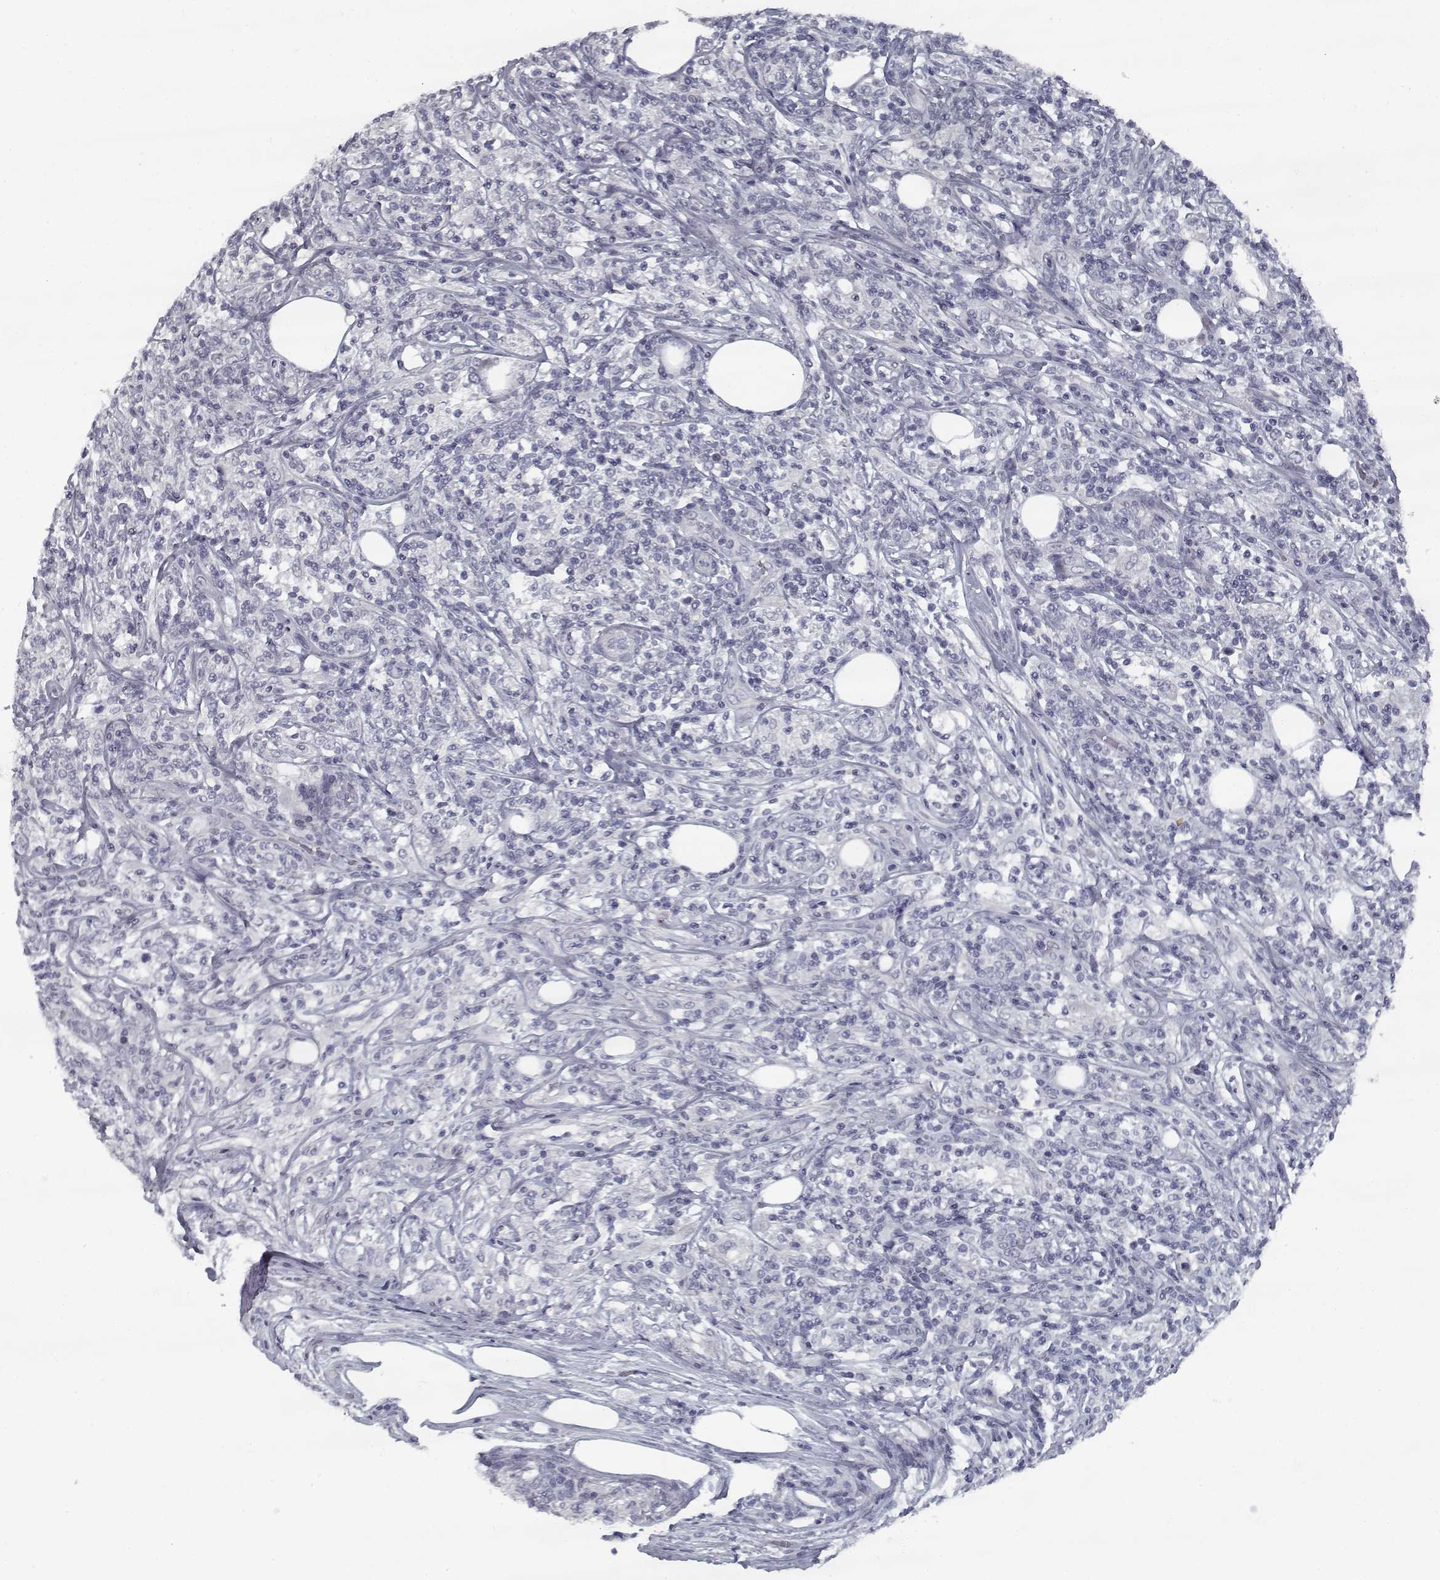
{"staining": {"intensity": "negative", "quantity": "none", "location": "none"}, "tissue": "lymphoma", "cell_type": "Tumor cells", "image_type": "cancer", "snomed": [{"axis": "morphology", "description": "Malignant lymphoma, non-Hodgkin's type, High grade"}, {"axis": "topography", "description": "Lymph node"}], "caption": "Immunohistochemical staining of lymphoma exhibits no significant positivity in tumor cells. (DAB (3,3'-diaminobenzidine) IHC visualized using brightfield microscopy, high magnification).", "gene": "GAD2", "patient": {"sex": "female", "age": 84}}